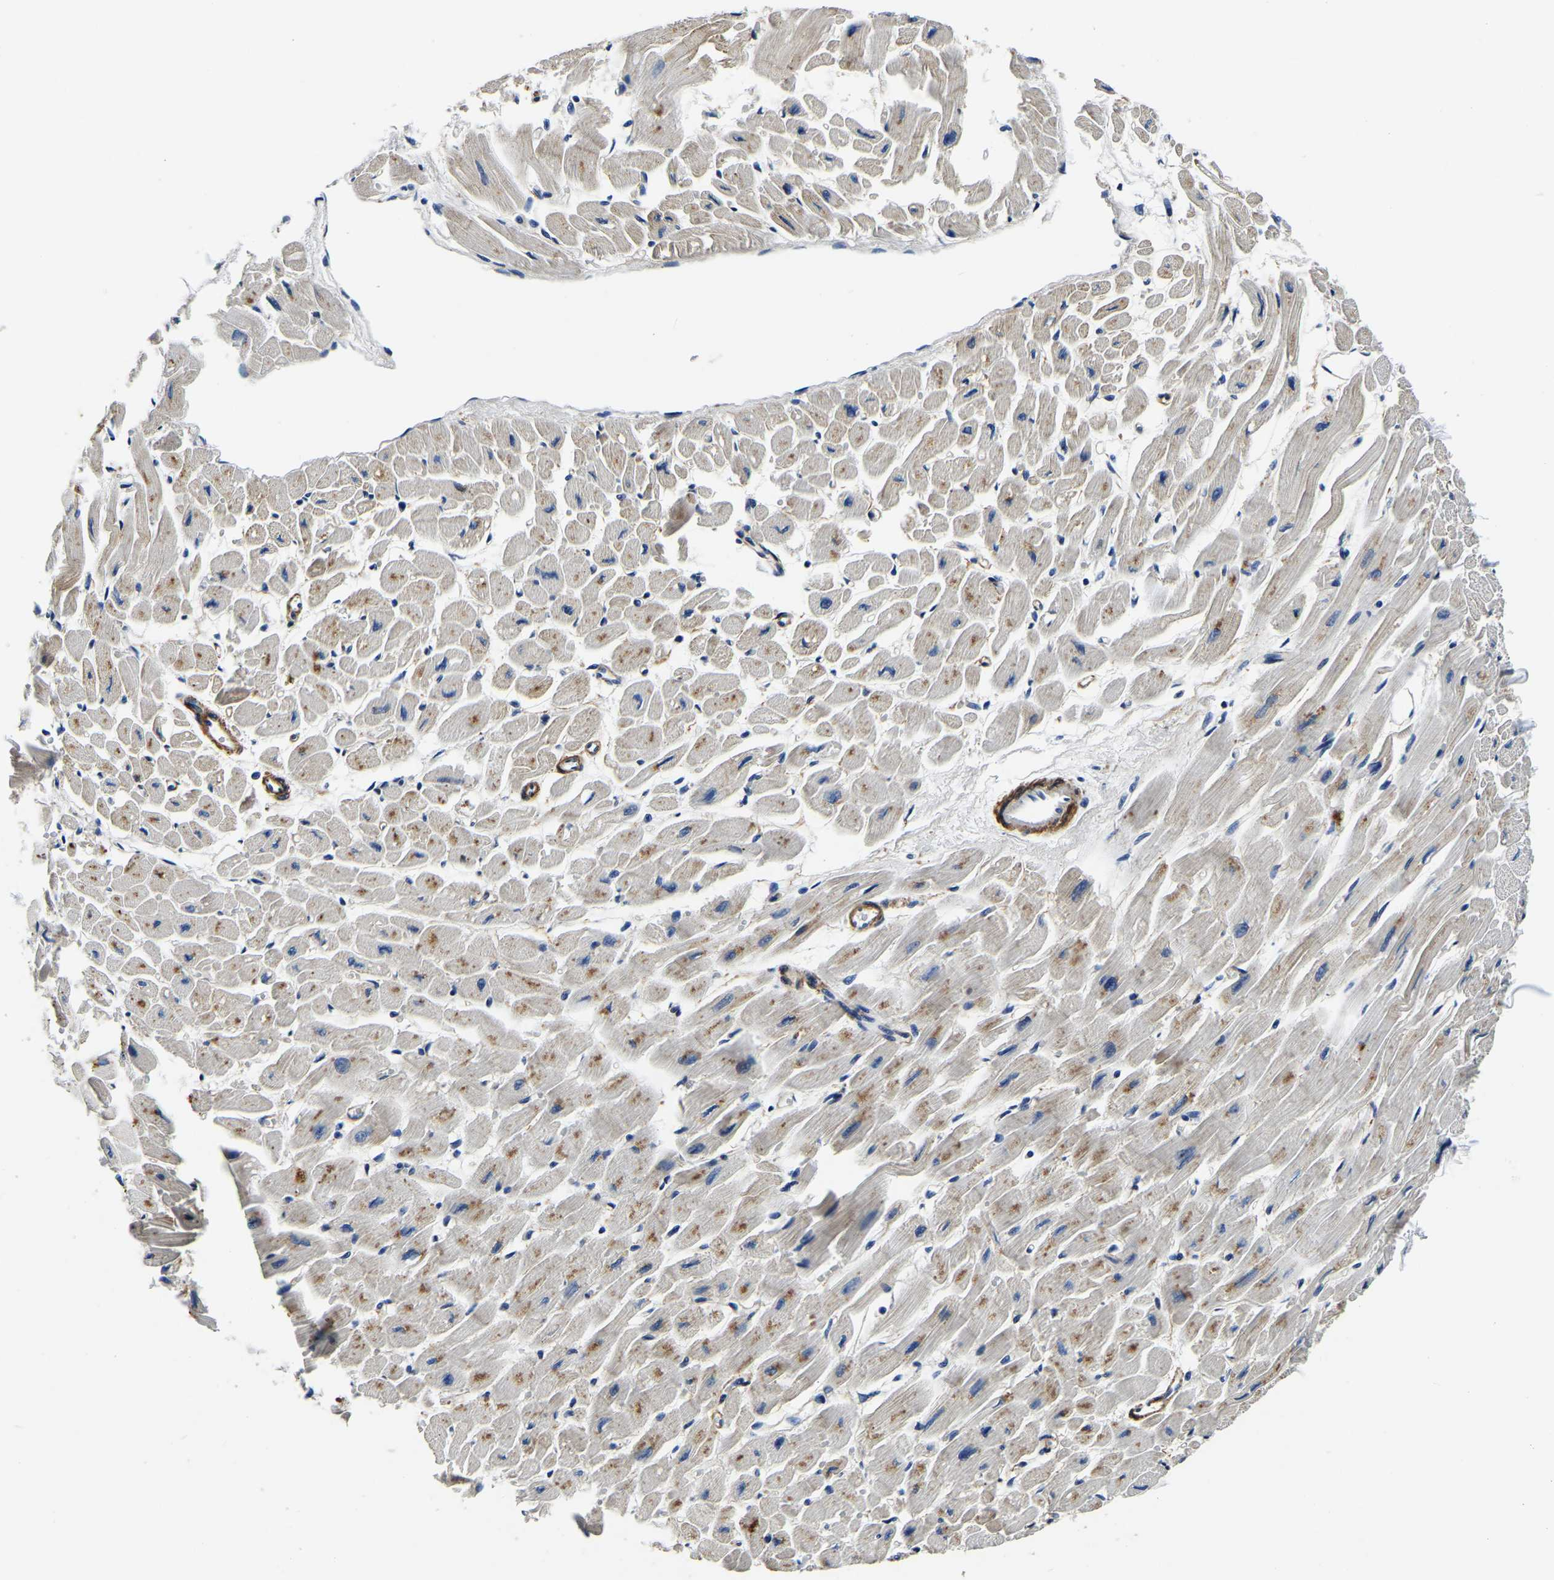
{"staining": {"intensity": "moderate", "quantity": ">75%", "location": "cytoplasmic/membranous"}, "tissue": "heart muscle", "cell_type": "Cardiomyocytes", "image_type": "normal", "snomed": [{"axis": "morphology", "description": "Normal tissue, NOS"}, {"axis": "topography", "description": "Heart"}], "caption": "The histopathology image reveals immunohistochemical staining of unremarkable heart muscle. There is moderate cytoplasmic/membranous expression is appreciated in approximately >75% of cardiomyocytes. (brown staining indicates protein expression, while blue staining denotes nuclei).", "gene": "KCTD17", "patient": {"sex": "female", "age": 54}}